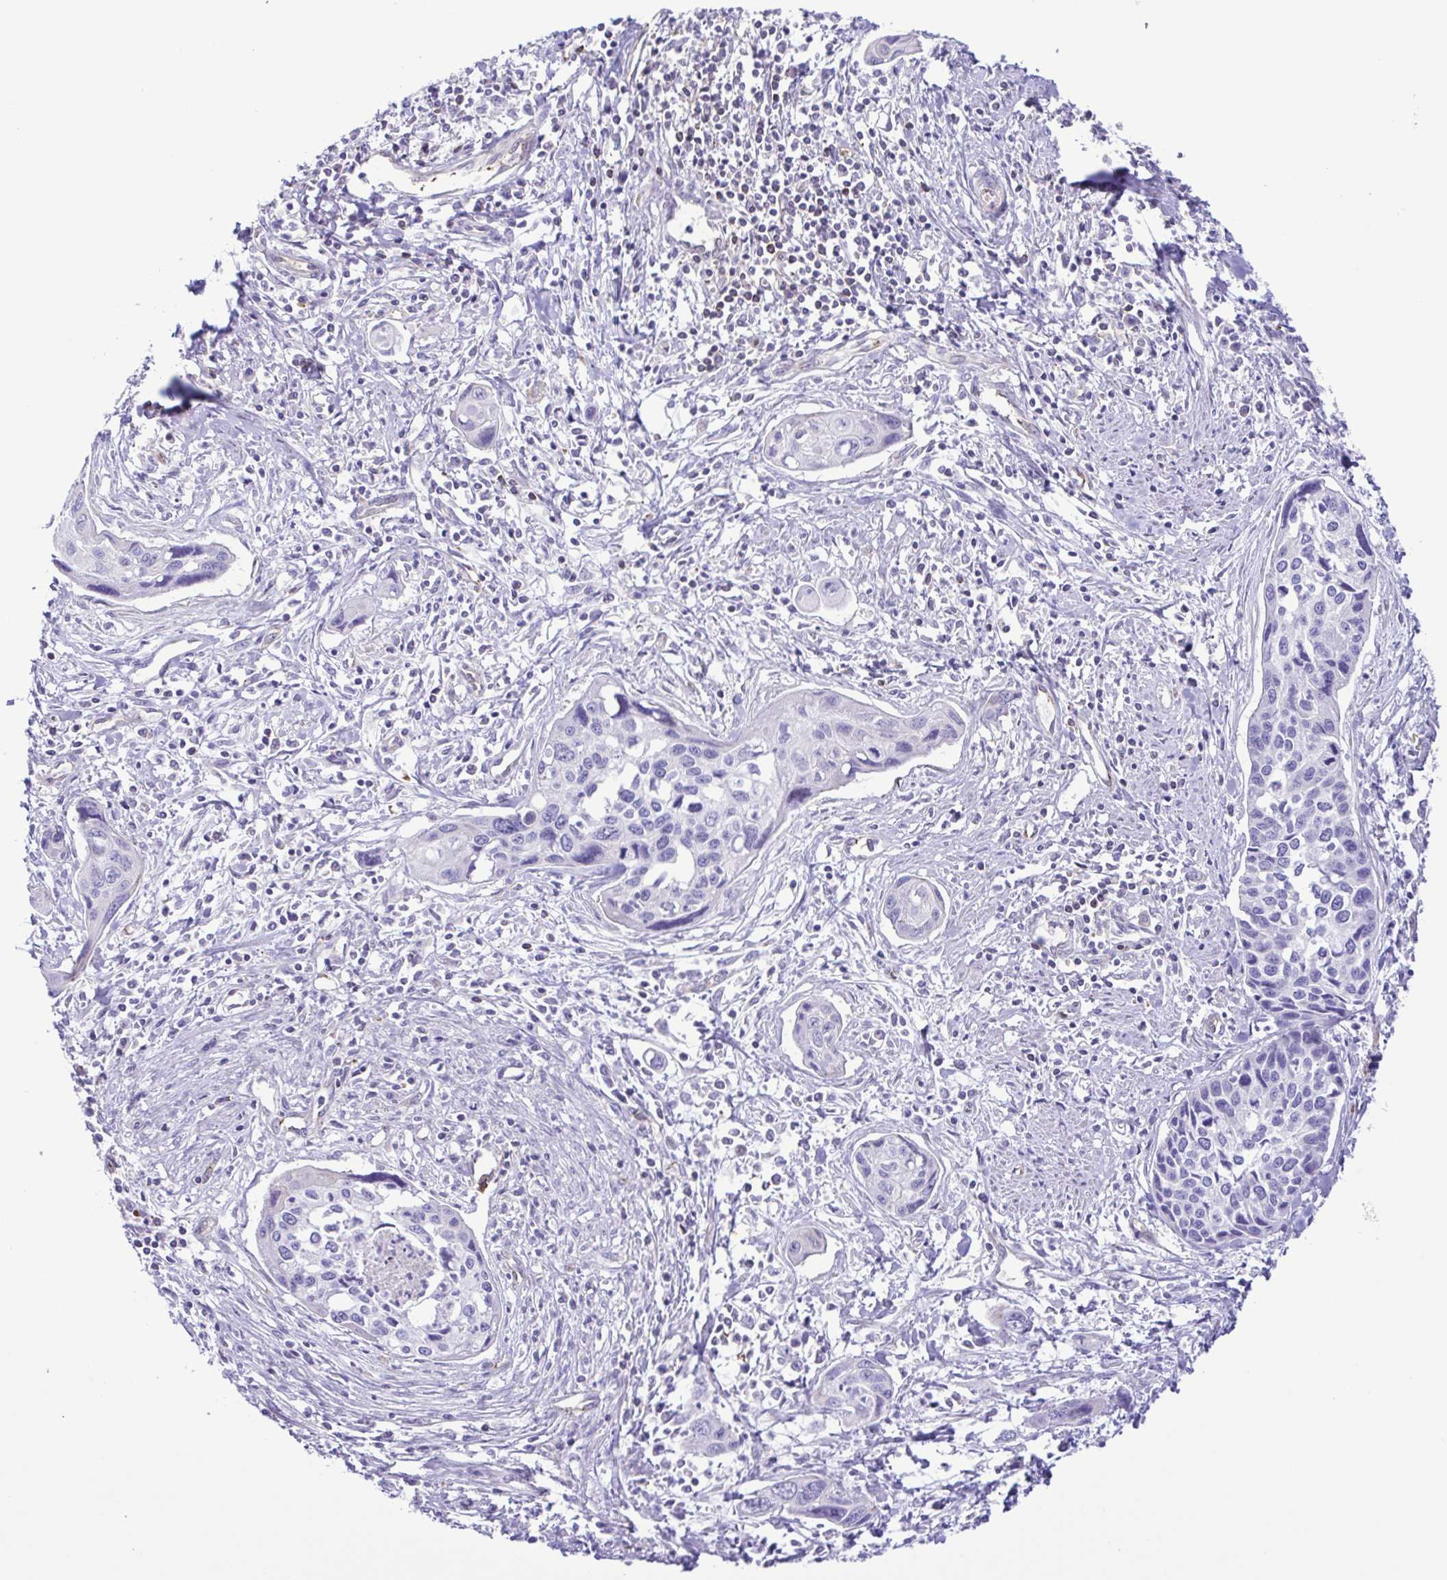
{"staining": {"intensity": "negative", "quantity": "none", "location": "none"}, "tissue": "cervical cancer", "cell_type": "Tumor cells", "image_type": "cancer", "snomed": [{"axis": "morphology", "description": "Squamous cell carcinoma, NOS"}, {"axis": "topography", "description": "Cervix"}], "caption": "This photomicrograph is of cervical cancer (squamous cell carcinoma) stained with immunohistochemistry to label a protein in brown with the nuclei are counter-stained blue. There is no staining in tumor cells.", "gene": "FLT1", "patient": {"sex": "female", "age": 31}}